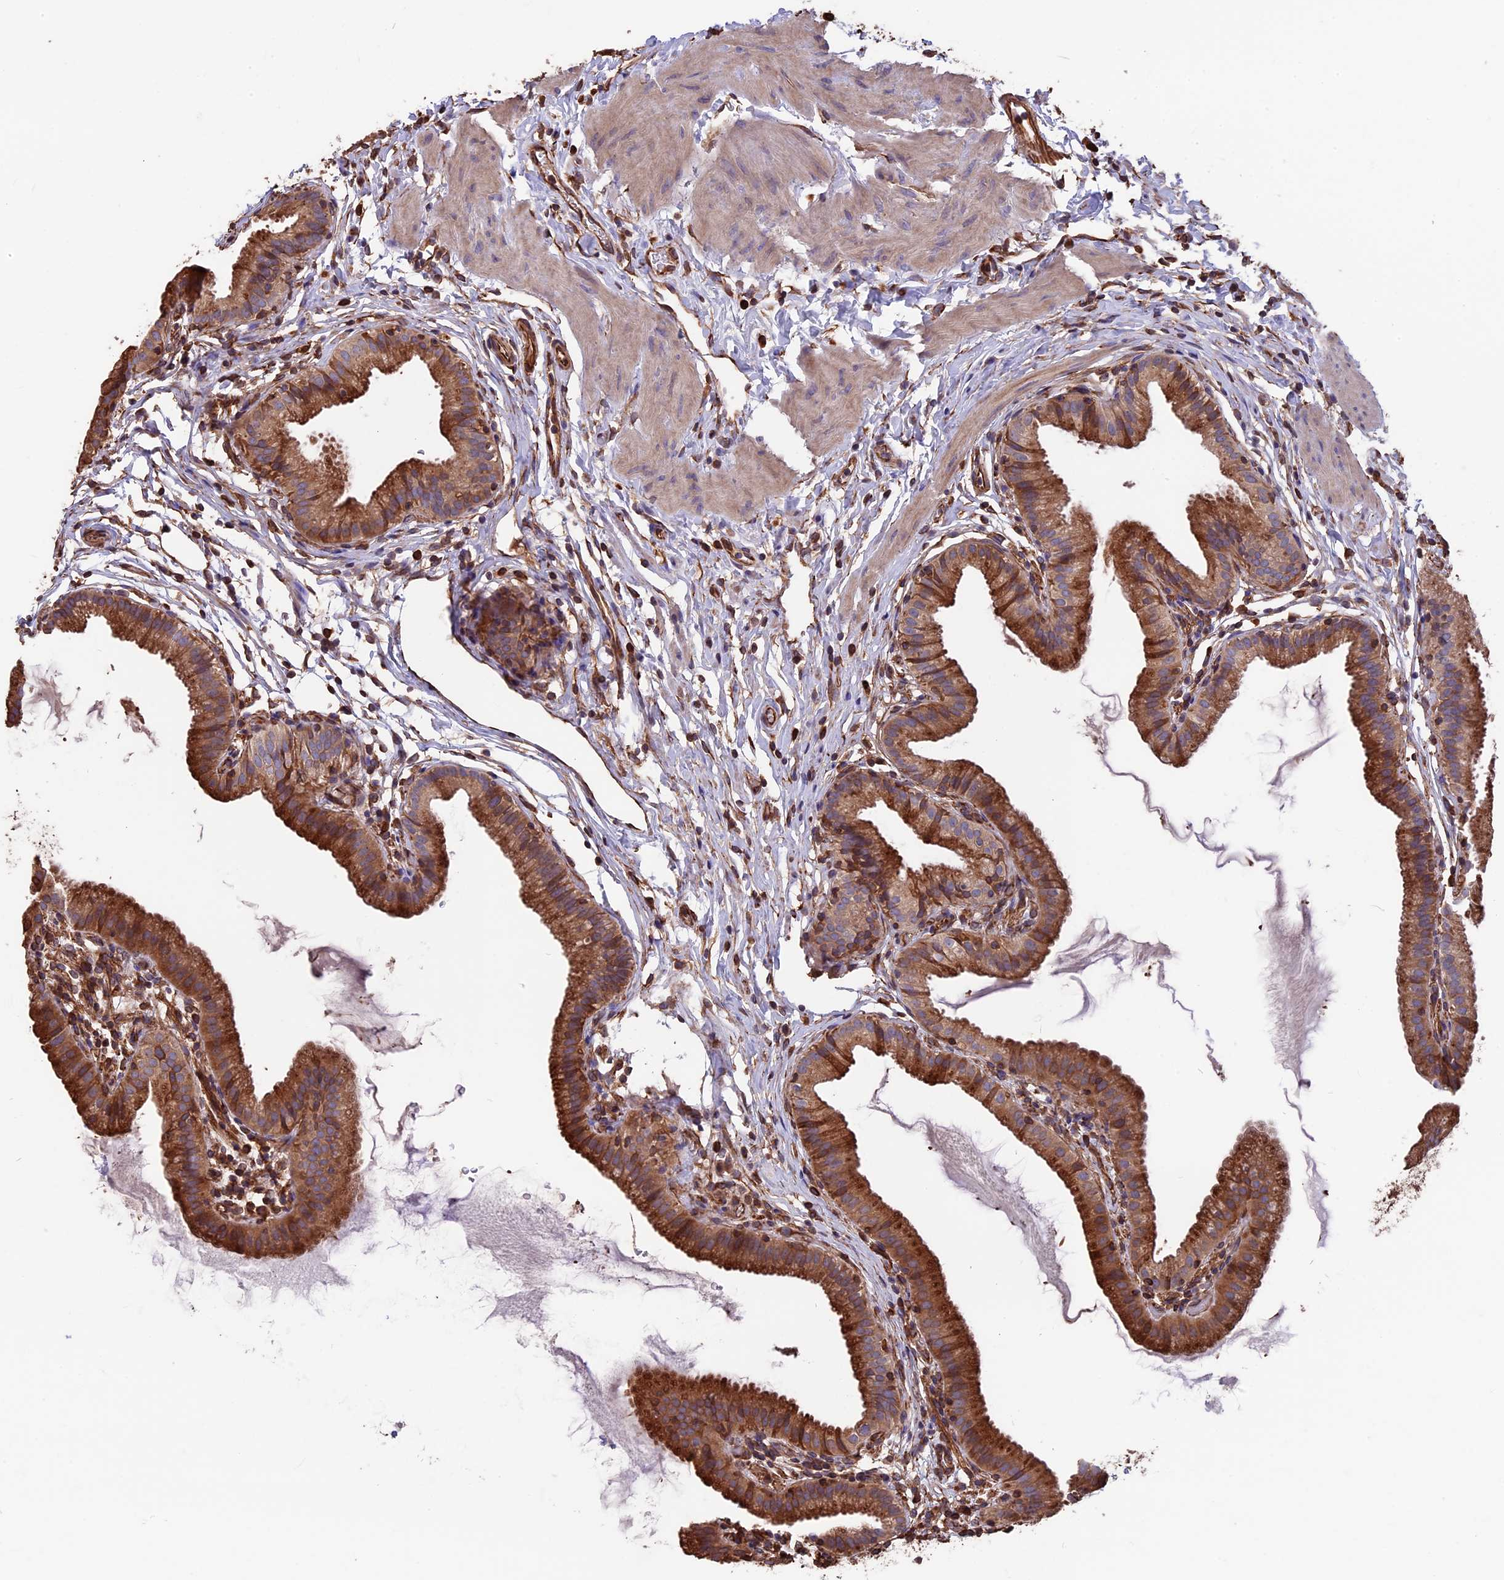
{"staining": {"intensity": "strong", "quantity": "25%-75%", "location": "cytoplasmic/membranous"}, "tissue": "gallbladder", "cell_type": "Glandular cells", "image_type": "normal", "snomed": [{"axis": "morphology", "description": "Normal tissue, NOS"}, {"axis": "topography", "description": "Gallbladder"}], "caption": "DAB immunohistochemical staining of unremarkable human gallbladder exhibits strong cytoplasmic/membranous protein positivity in approximately 25%-75% of glandular cells. (IHC, brightfield microscopy, high magnification).", "gene": "SEH1L", "patient": {"sex": "female", "age": 46}}